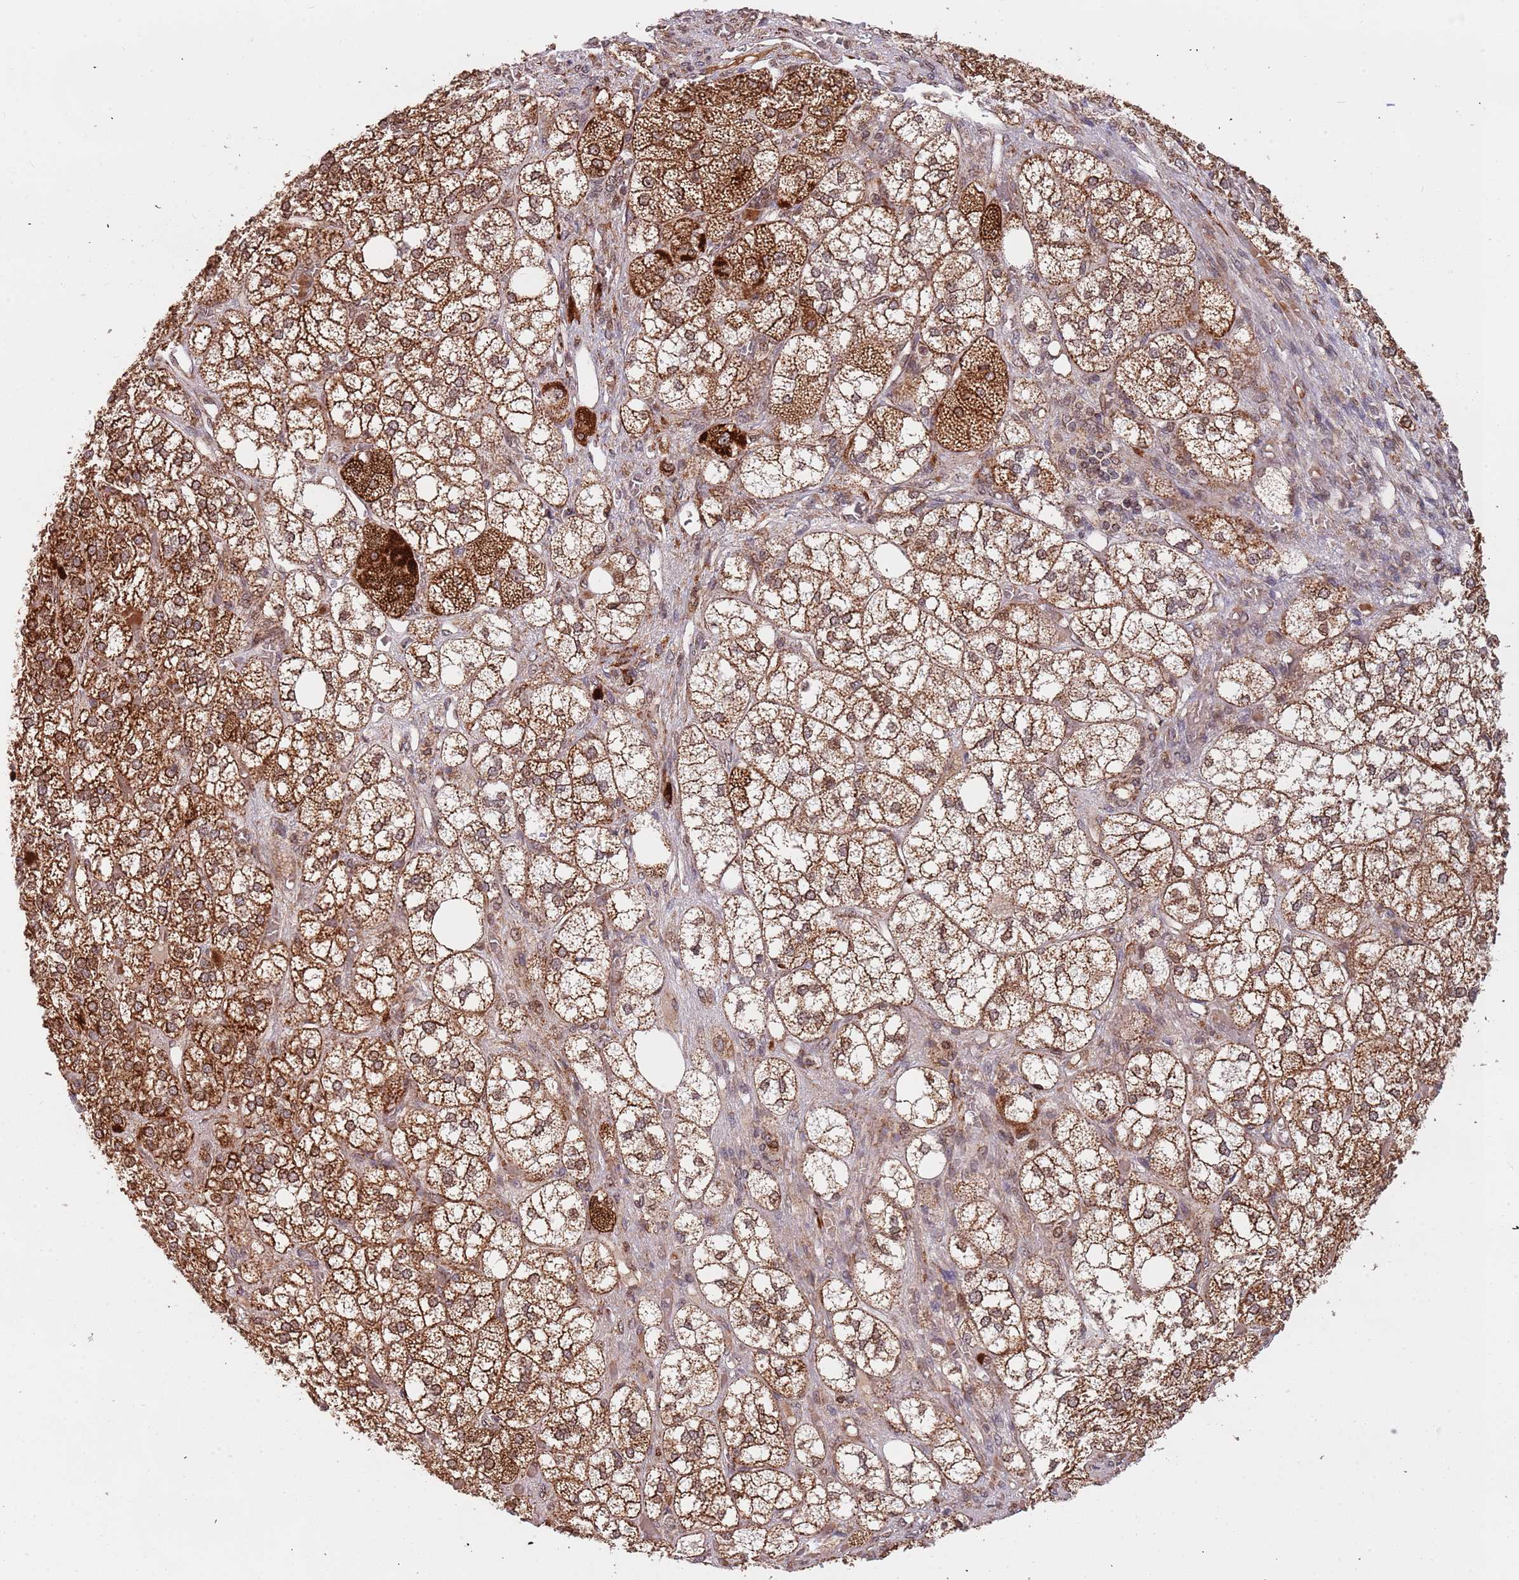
{"staining": {"intensity": "strong", "quantity": "25%-75%", "location": "cytoplasmic/membranous"}, "tissue": "adrenal gland", "cell_type": "Glandular cells", "image_type": "normal", "snomed": [{"axis": "morphology", "description": "Normal tissue, NOS"}, {"axis": "topography", "description": "Adrenal gland"}], "caption": "Immunohistochemical staining of normal human adrenal gland demonstrates 25%-75% levels of strong cytoplasmic/membranous protein positivity in about 25%-75% of glandular cells.", "gene": "DCHS1", "patient": {"sex": "male", "age": 61}}